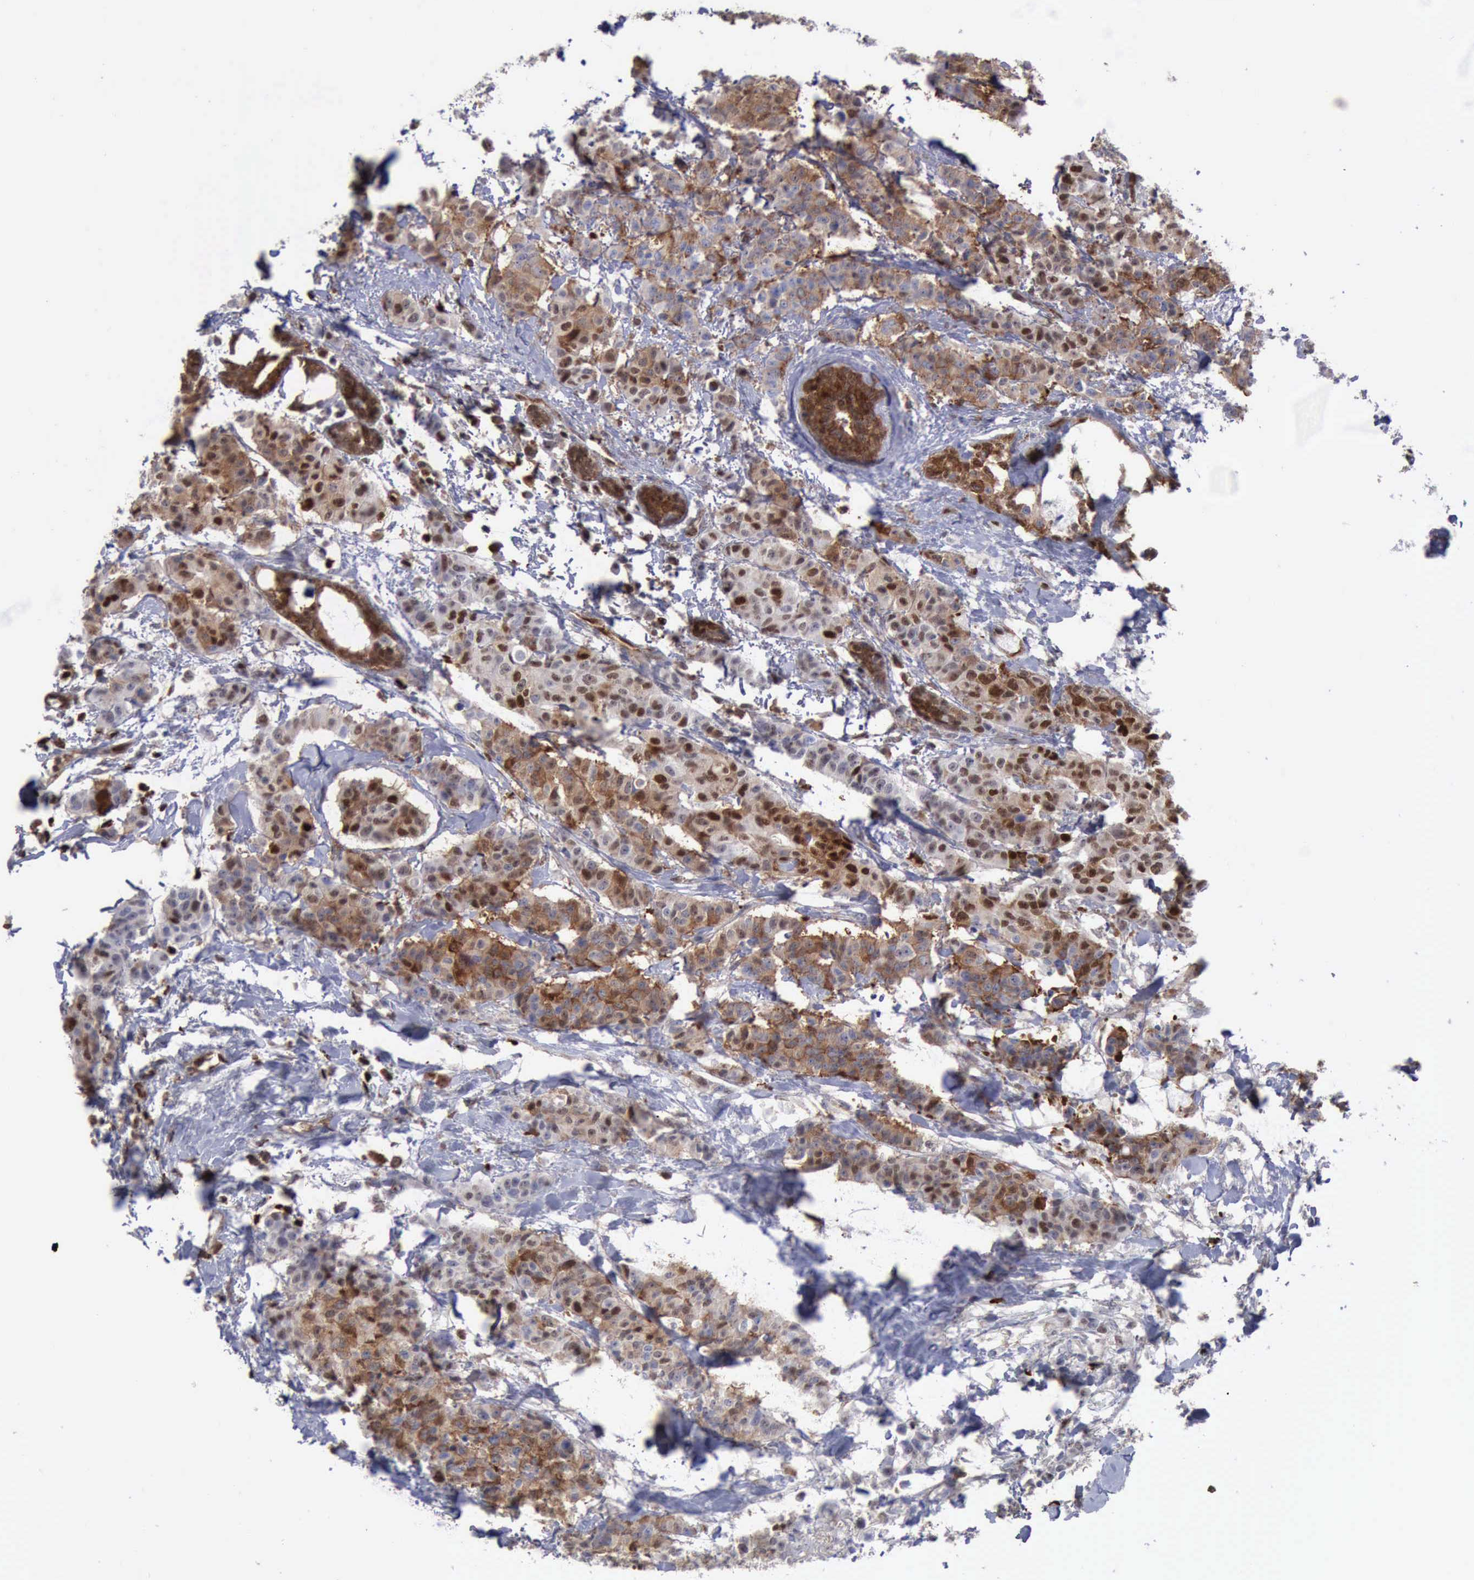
{"staining": {"intensity": "moderate", "quantity": ">75%", "location": "cytoplasmic/membranous,nuclear"}, "tissue": "breast cancer", "cell_type": "Tumor cells", "image_type": "cancer", "snomed": [{"axis": "morphology", "description": "Duct carcinoma"}, {"axis": "topography", "description": "Breast"}], "caption": "Immunohistochemistry (IHC) staining of infiltrating ductal carcinoma (breast), which exhibits medium levels of moderate cytoplasmic/membranous and nuclear staining in approximately >75% of tumor cells indicating moderate cytoplasmic/membranous and nuclear protein staining. The staining was performed using DAB (brown) for protein detection and nuclei were counterstained in hematoxylin (blue).", "gene": "PDCD4", "patient": {"sex": "female", "age": 40}}